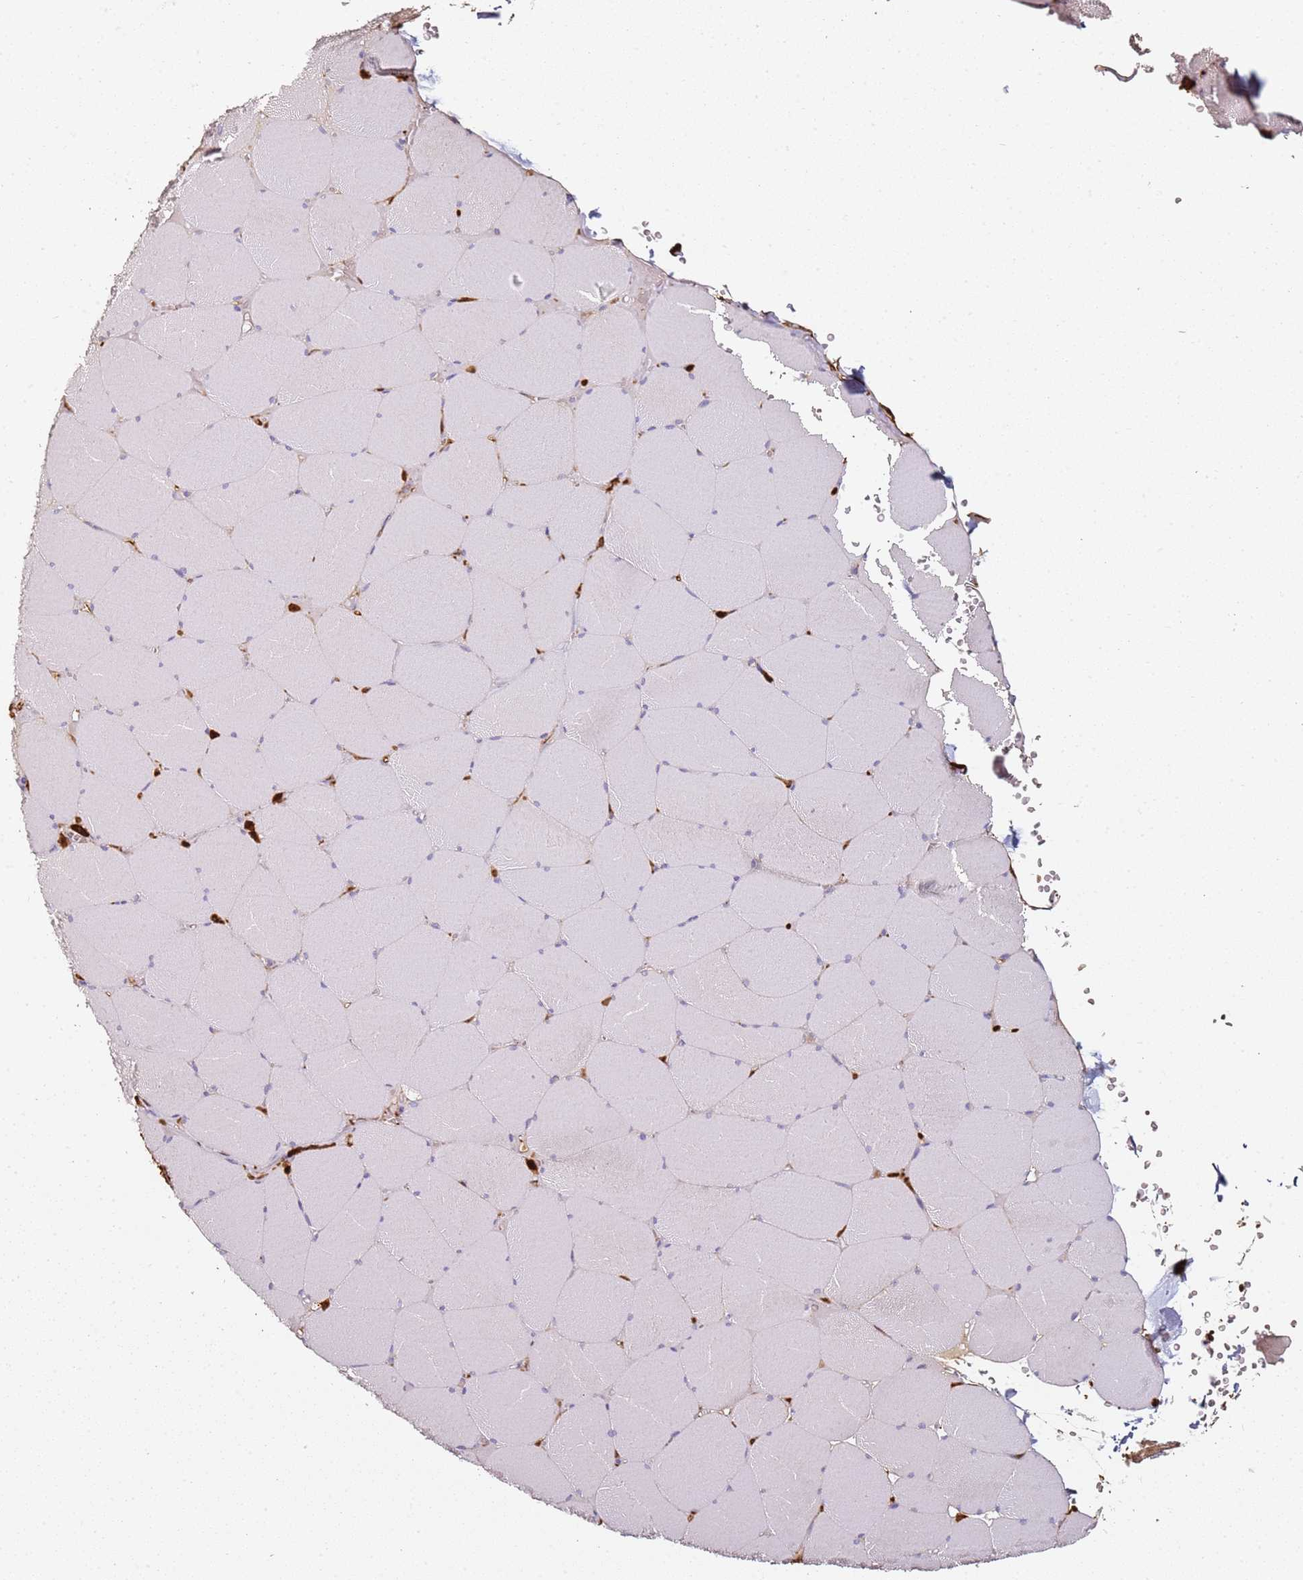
{"staining": {"intensity": "strong", "quantity": "<25%", "location": "nuclear"}, "tissue": "skeletal muscle", "cell_type": "Myocytes", "image_type": "normal", "snomed": [{"axis": "morphology", "description": "Normal tissue, NOS"}, {"axis": "topography", "description": "Skeletal muscle"}, {"axis": "topography", "description": "Head-Neck"}], "caption": "Immunohistochemical staining of normal human skeletal muscle exhibits strong nuclear protein positivity in about <25% of myocytes. Nuclei are stained in blue.", "gene": "S100A4", "patient": {"sex": "male", "age": 66}}